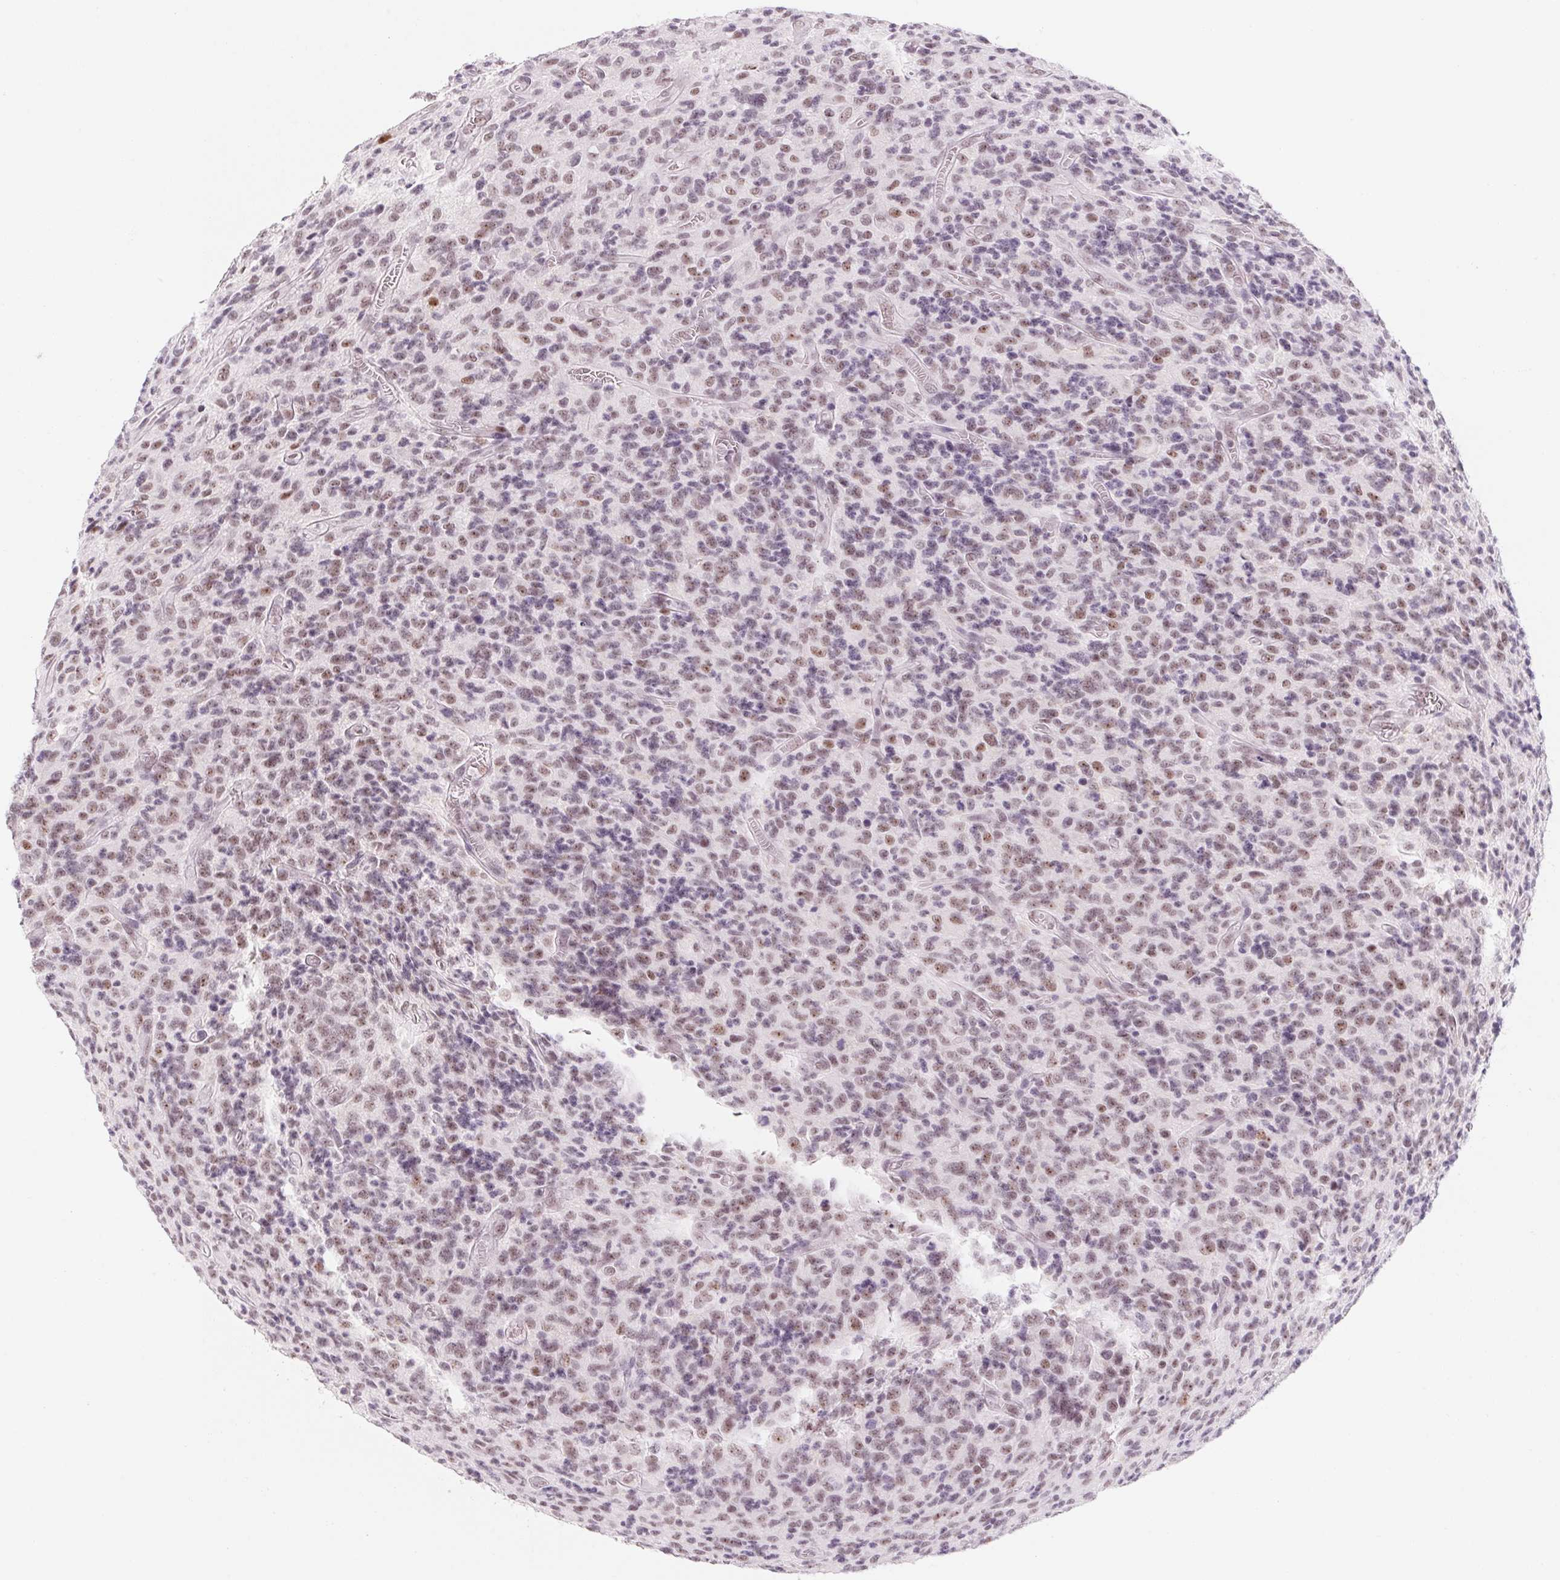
{"staining": {"intensity": "weak", "quantity": ">75%", "location": "nuclear"}, "tissue": "glioma", "cell_type": "Tumor cells", "image_type": "cancer", "snomed": [{"axis": "morphology", "description": "Glioma, malignant, High grade"}, {"axis": "topography", "description": "Brain"}], "caption": "This histopathology image shows immunohistochemistry (IHC) staining of glioma, with low weak nuclear positivity in about >75% of tumor cells.", "gene": "ZIC4", "patient": {"sex": "male", "age": 76}}